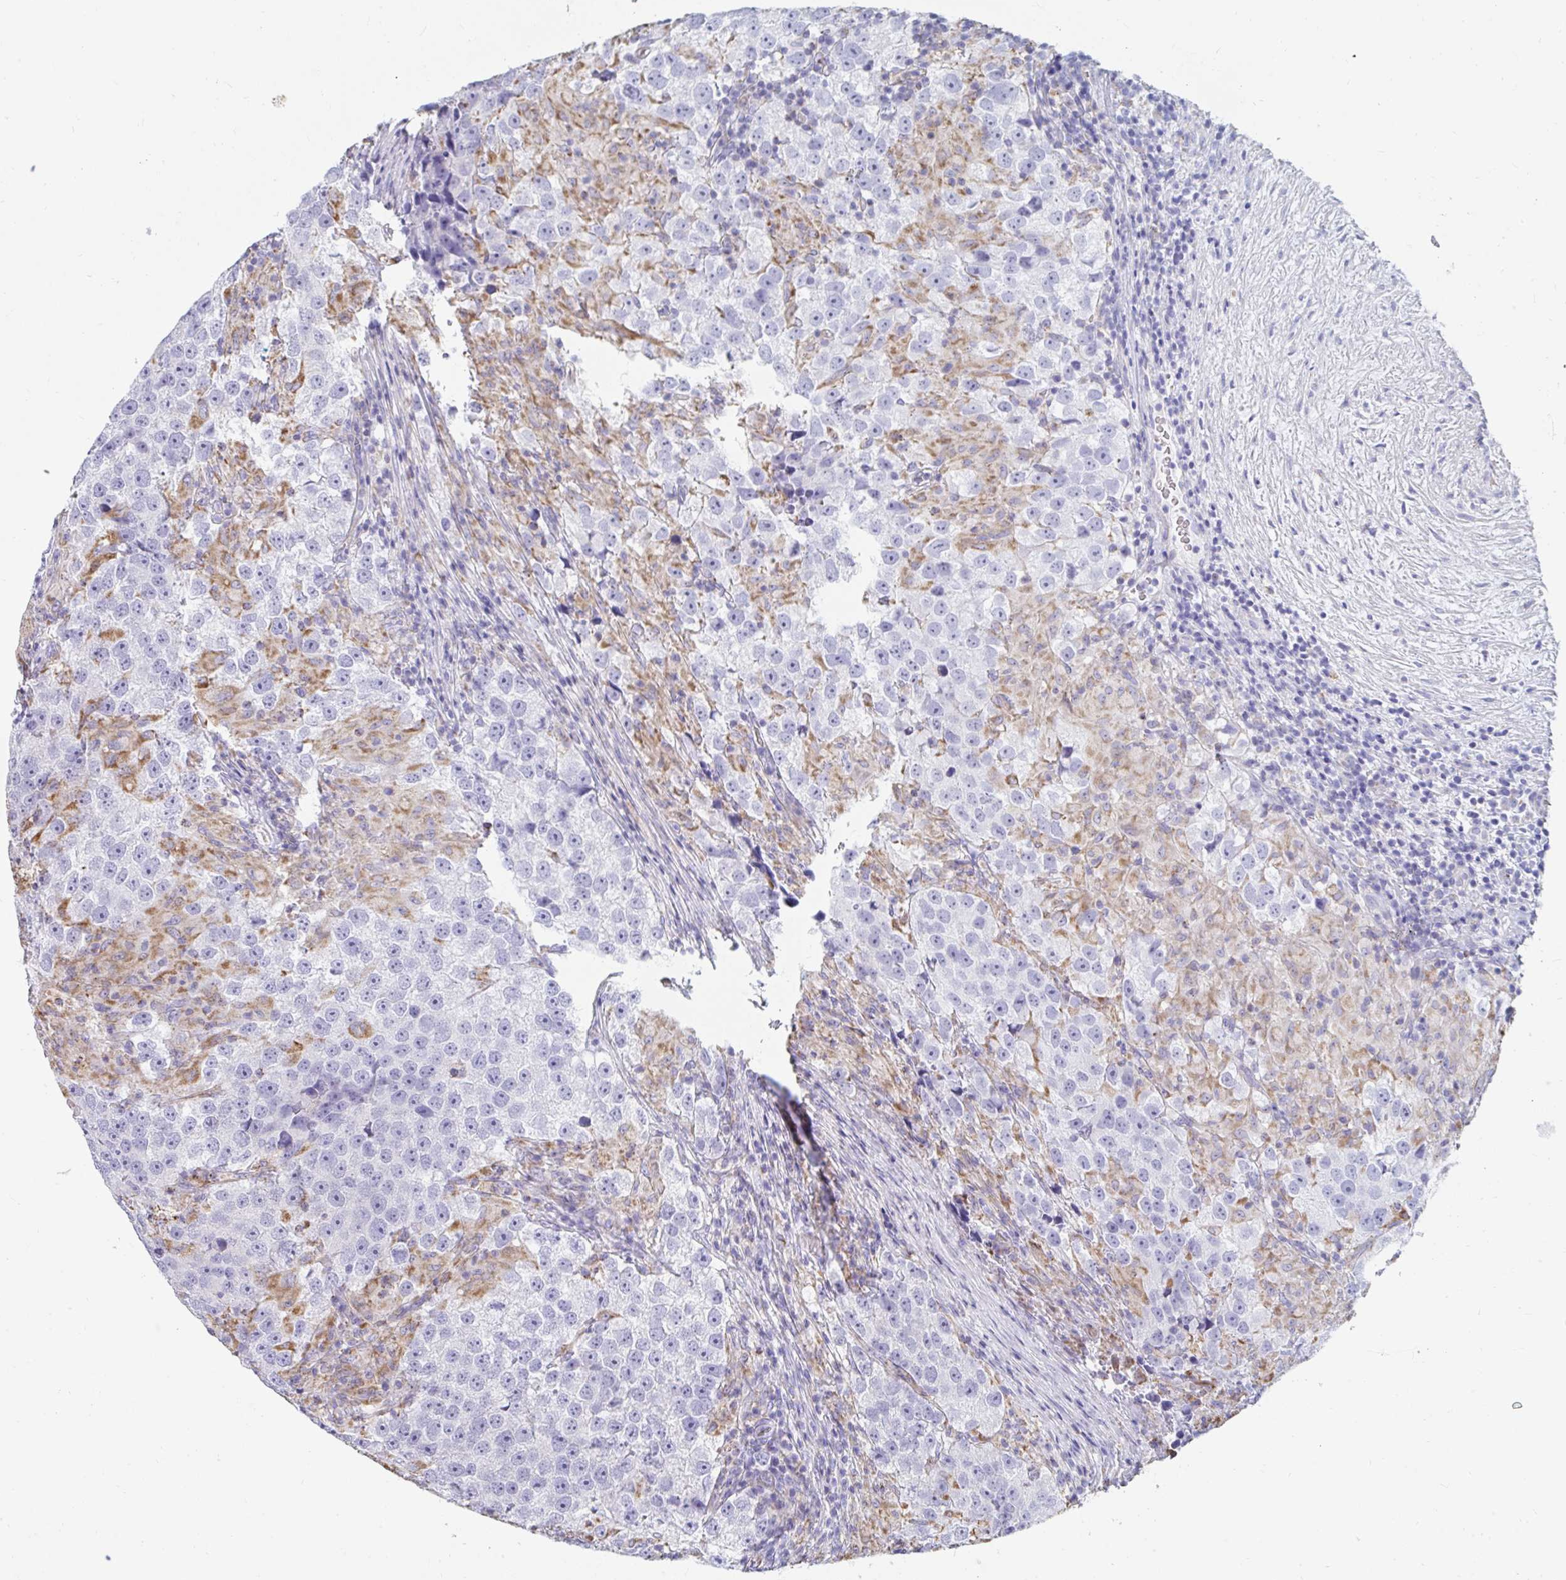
{"staining": {"intensity": "negative", "quantity": "none", "location": "none"}, "tissue": "testis cancer", "cell_type": "Tumor cells", "image_type": "cancer", "snomed": [{"axis": "morphology", "description": "Seminoma, NOS"}, {"axis": "topography", "description": "Testis"}], "caption": "Immunohistochemistry histopathology image of human testis seminoma stained for a protein (brown), which reveals no staining in tumor cells.", "gene": "MGAM2", "patient": {"sex": "male", "age": 46}}